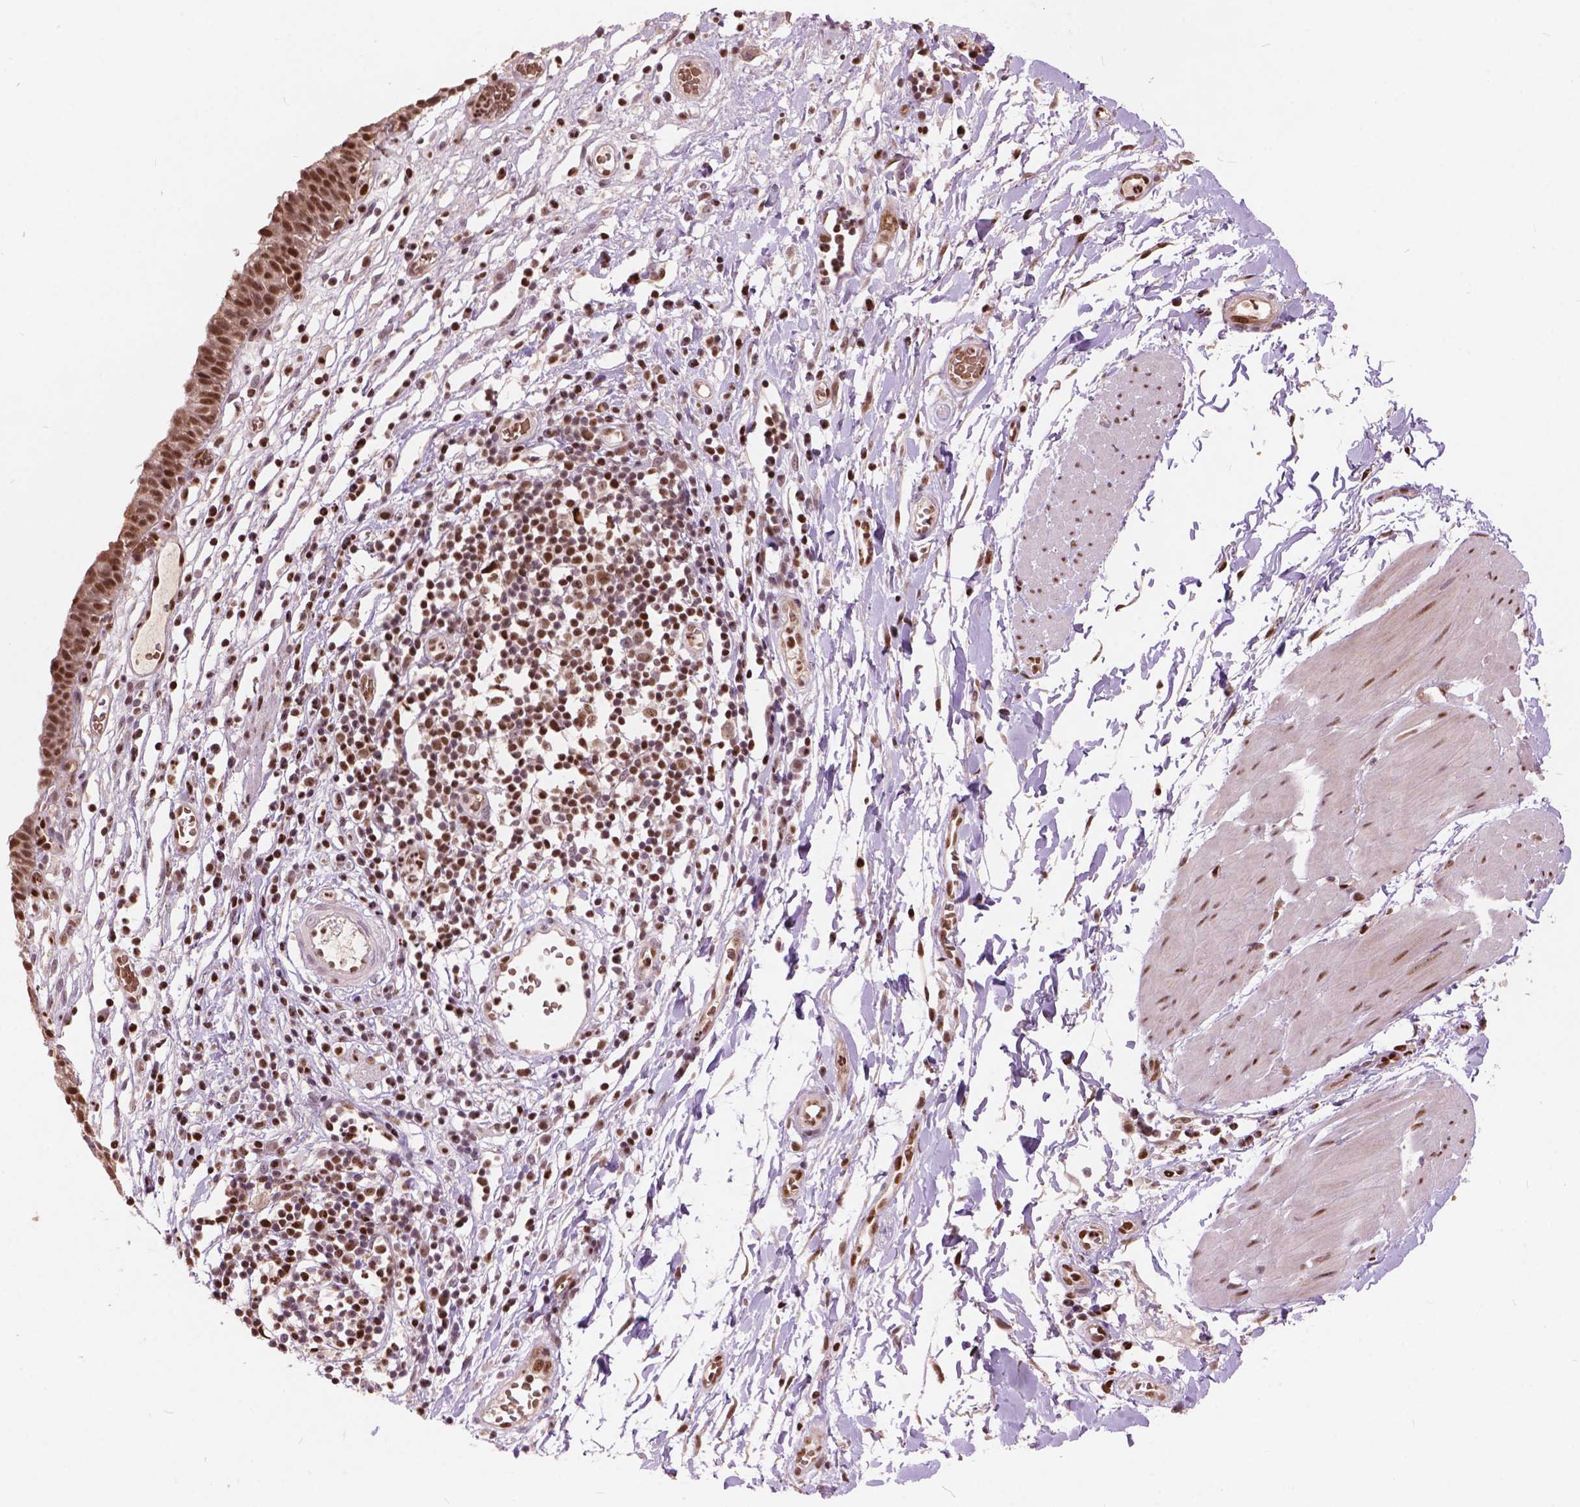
{"staining": {"intensity": "strong", "quantity": ">75%", "location": "nuclear"}, "tissue": "urinary bladder", "cell_type": "Urothelial cells", "image_type": "normal", "snomed": [{"axis": "morphology", "description": "Normal tissue, NOS"}, {"axis": "topography", "description": "Urinary bladder"}], "caption": "Protein analysis of benign urinary bladder exhibits strong nuclear staining in approximately >75% of urothelial cells.", "gene": "ANP32A", "patient": {"sex": "male", "age": 64}}